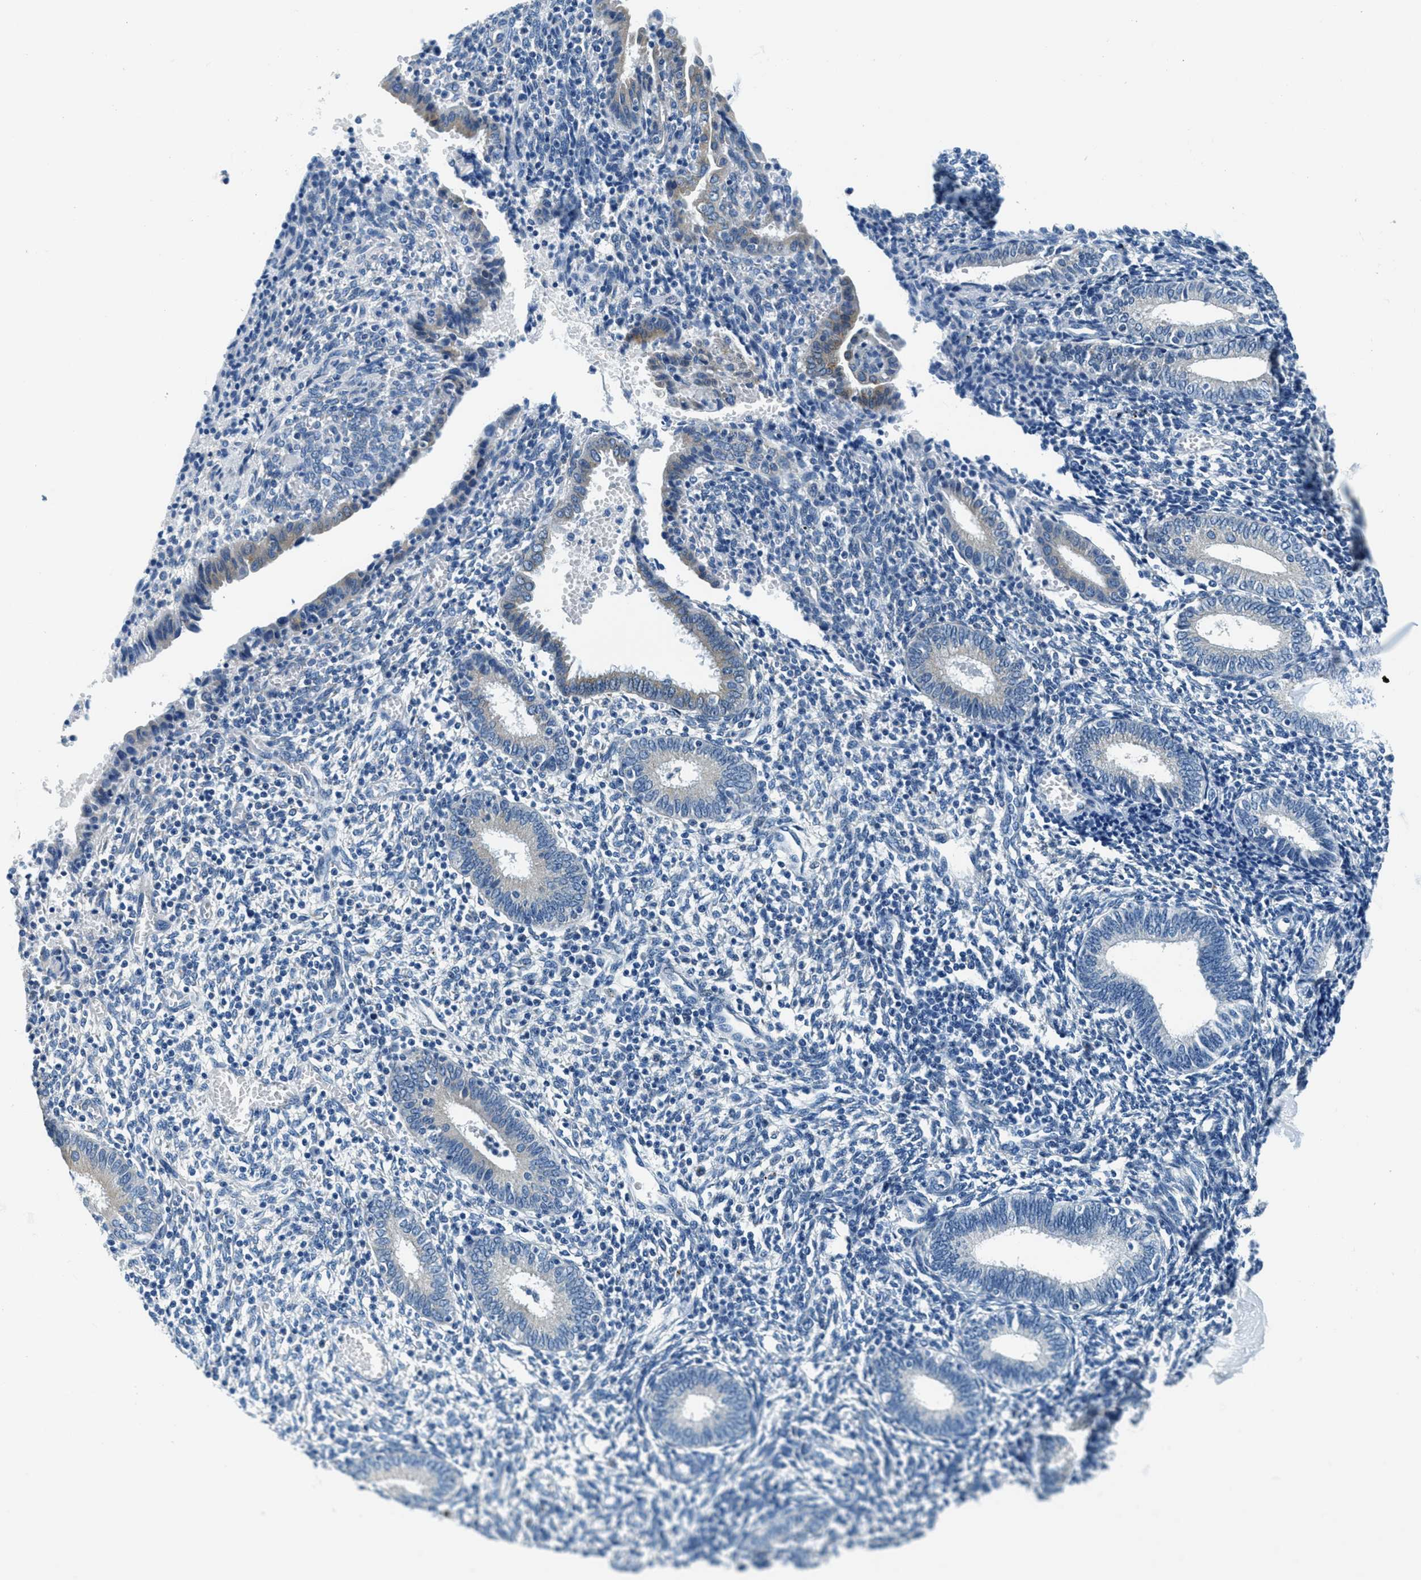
{"staining": {"intensity": "moderate", "quantity": "<25%", "location": "cytoplasmic/membranous"}, "tissue": "endometrium", "cell_type": "Cells in endometrial stroma", "image_type": "normal", "snomed": [{"axis": "morphology", "description": "Normal tissue, NOS"}, {"axis": "topography", "description": "Endometrium"}], "caption": "Normal endometrium was stained to show a protein in brown. There is low levels of moderate cytoplasmic/membranous expression in about <25% of cells in endometrial stroma. The staining was performed using DAB (3,3'-diaminobenzidine) to visualize the protein expression in brown, while the nuclei were stained in blue with hematoxylin (Magnification: 20x).", "gene": "UBAC2", "patient": {"sex": "female", "age": 41}}